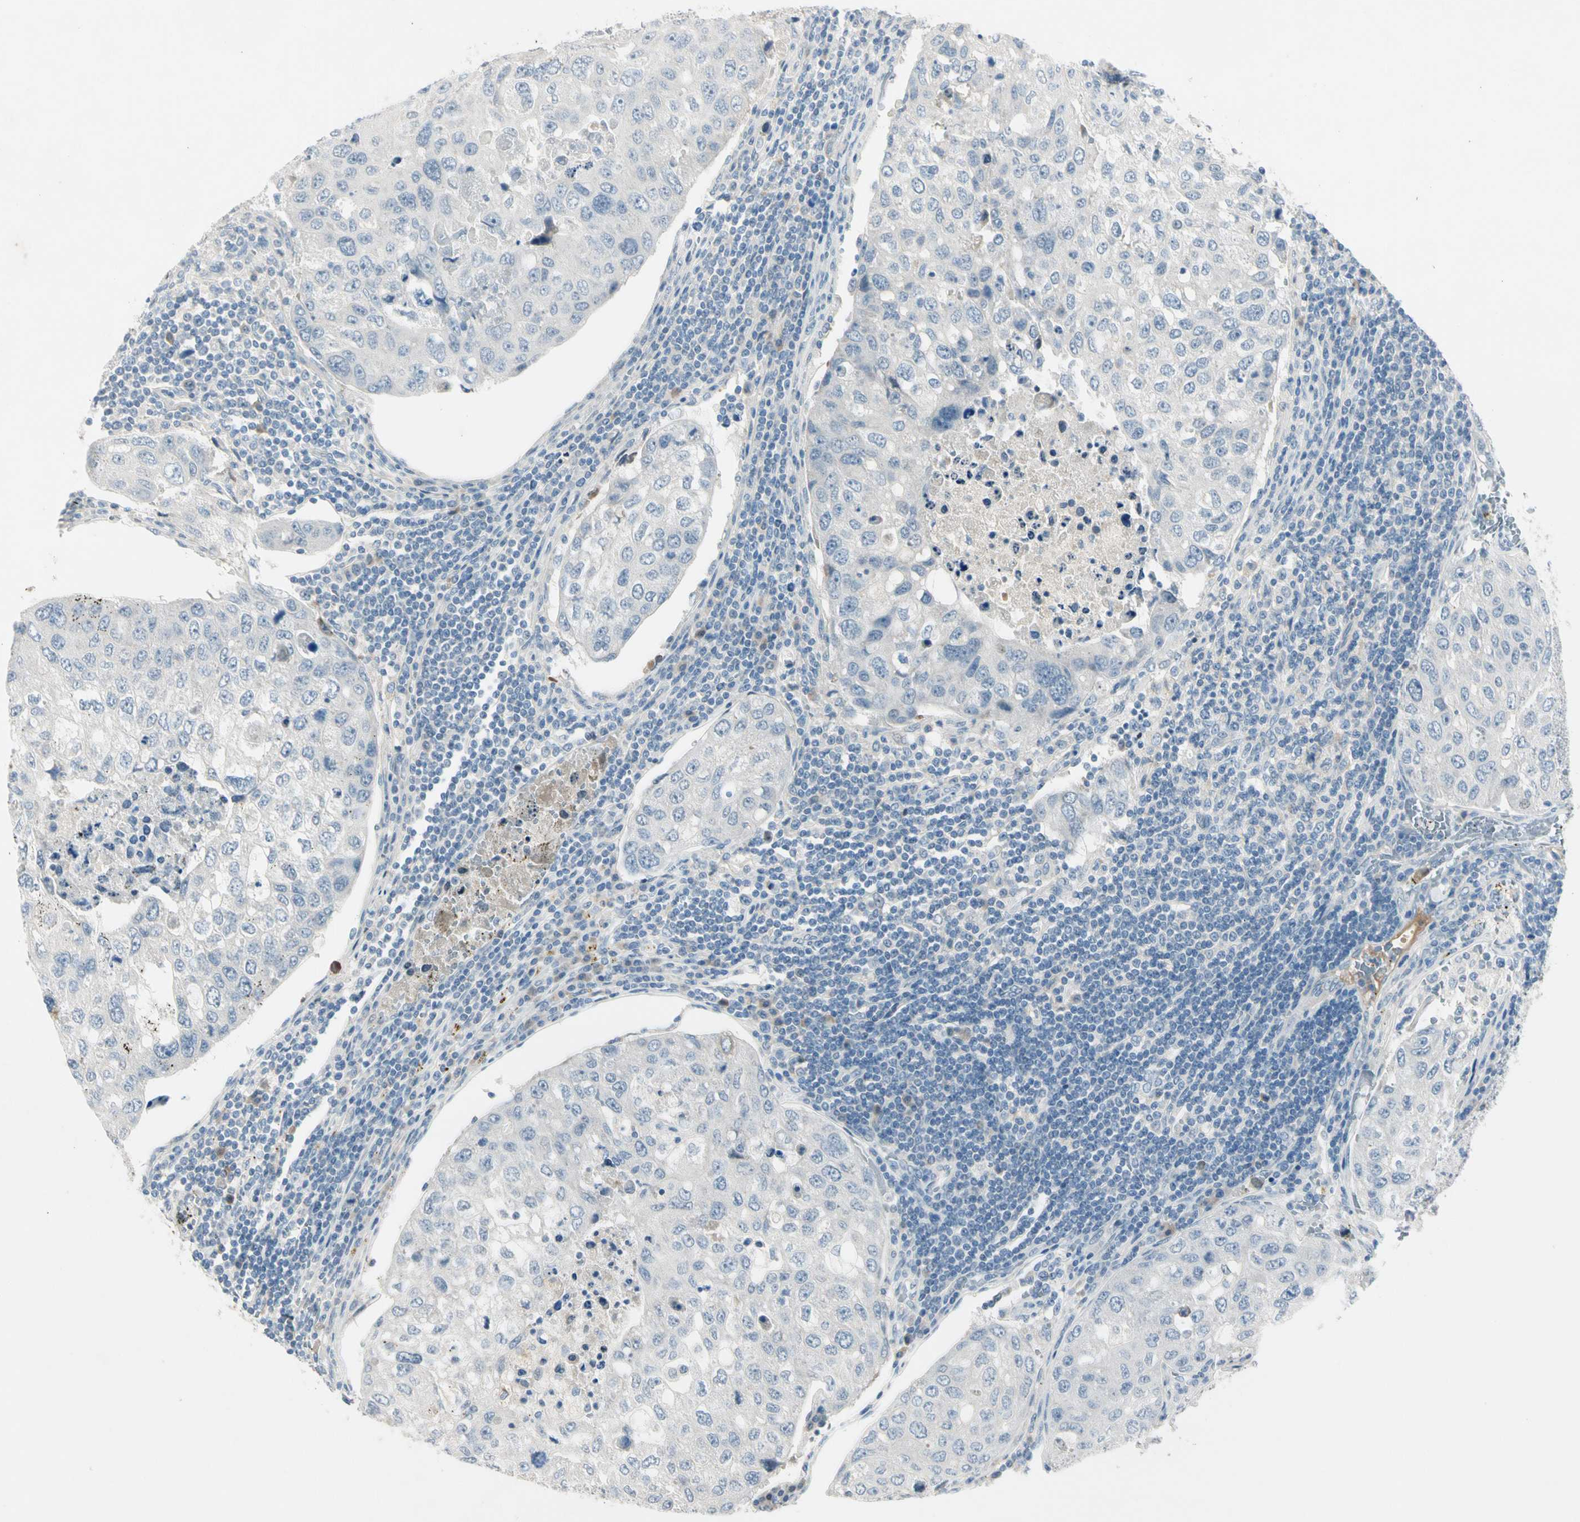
{"staining": {"intensity": "negative", "quantity": "none", "location": "none"}, "tissue": "urothelial cancer", "cell_type": "Tumor cells", "image_type": "cancer", "snomed": [{"axis": "morphology", "description": "Urothelial carcinoma, High grade"}, {"axis": "topography", "description": "Lymph node"}, {"axis": "topography", "description": "Urinary bladder"}], "caption": "A photomicrograph of human urothelial carcinoma (high-grade) is negative for staining in tumor cells.", "gene": "SERPIND1", "patient": {"sex": "male", "age": 51}}